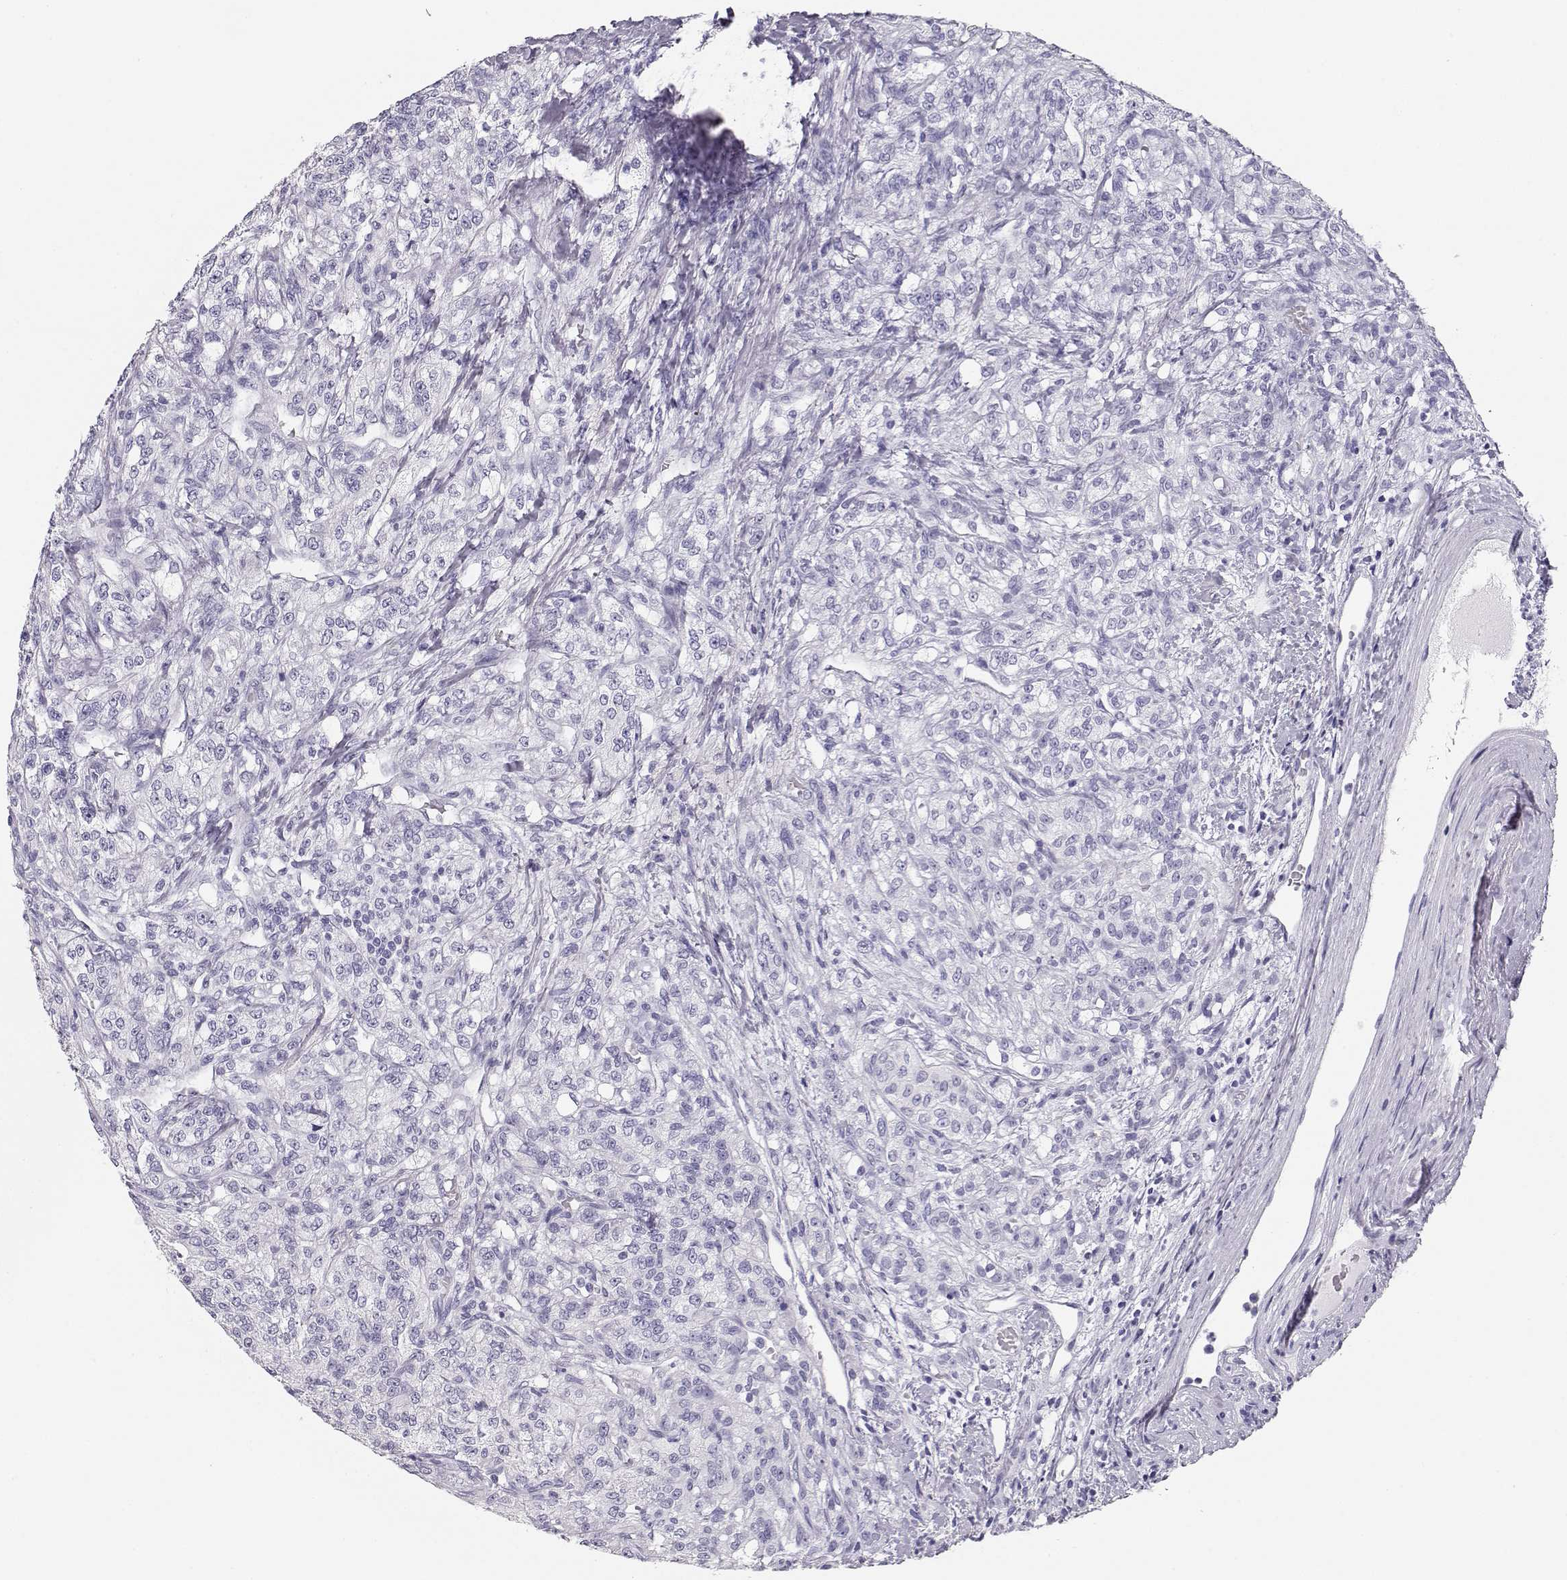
{"staining": {"intensity": "negative", "quantity": "none", "location": "none"}, "tissue": "renal cancer", "cell_type": "Tumor cells", "image_type": "cancer", "snomed": [{"axis": "morphology", "description": "Adenocarcinoma, NOS"}, {"axis": "topography", "description": "Kidney"}], "caption": "Tumor cells show no significant protein staining in renal adenocarcinoma. (Immunohistochemistry (ihc), brightfield microscopy, high magnification).", "gene": "MAGEC1", "patient": {"sex": "female", "age": 63}}